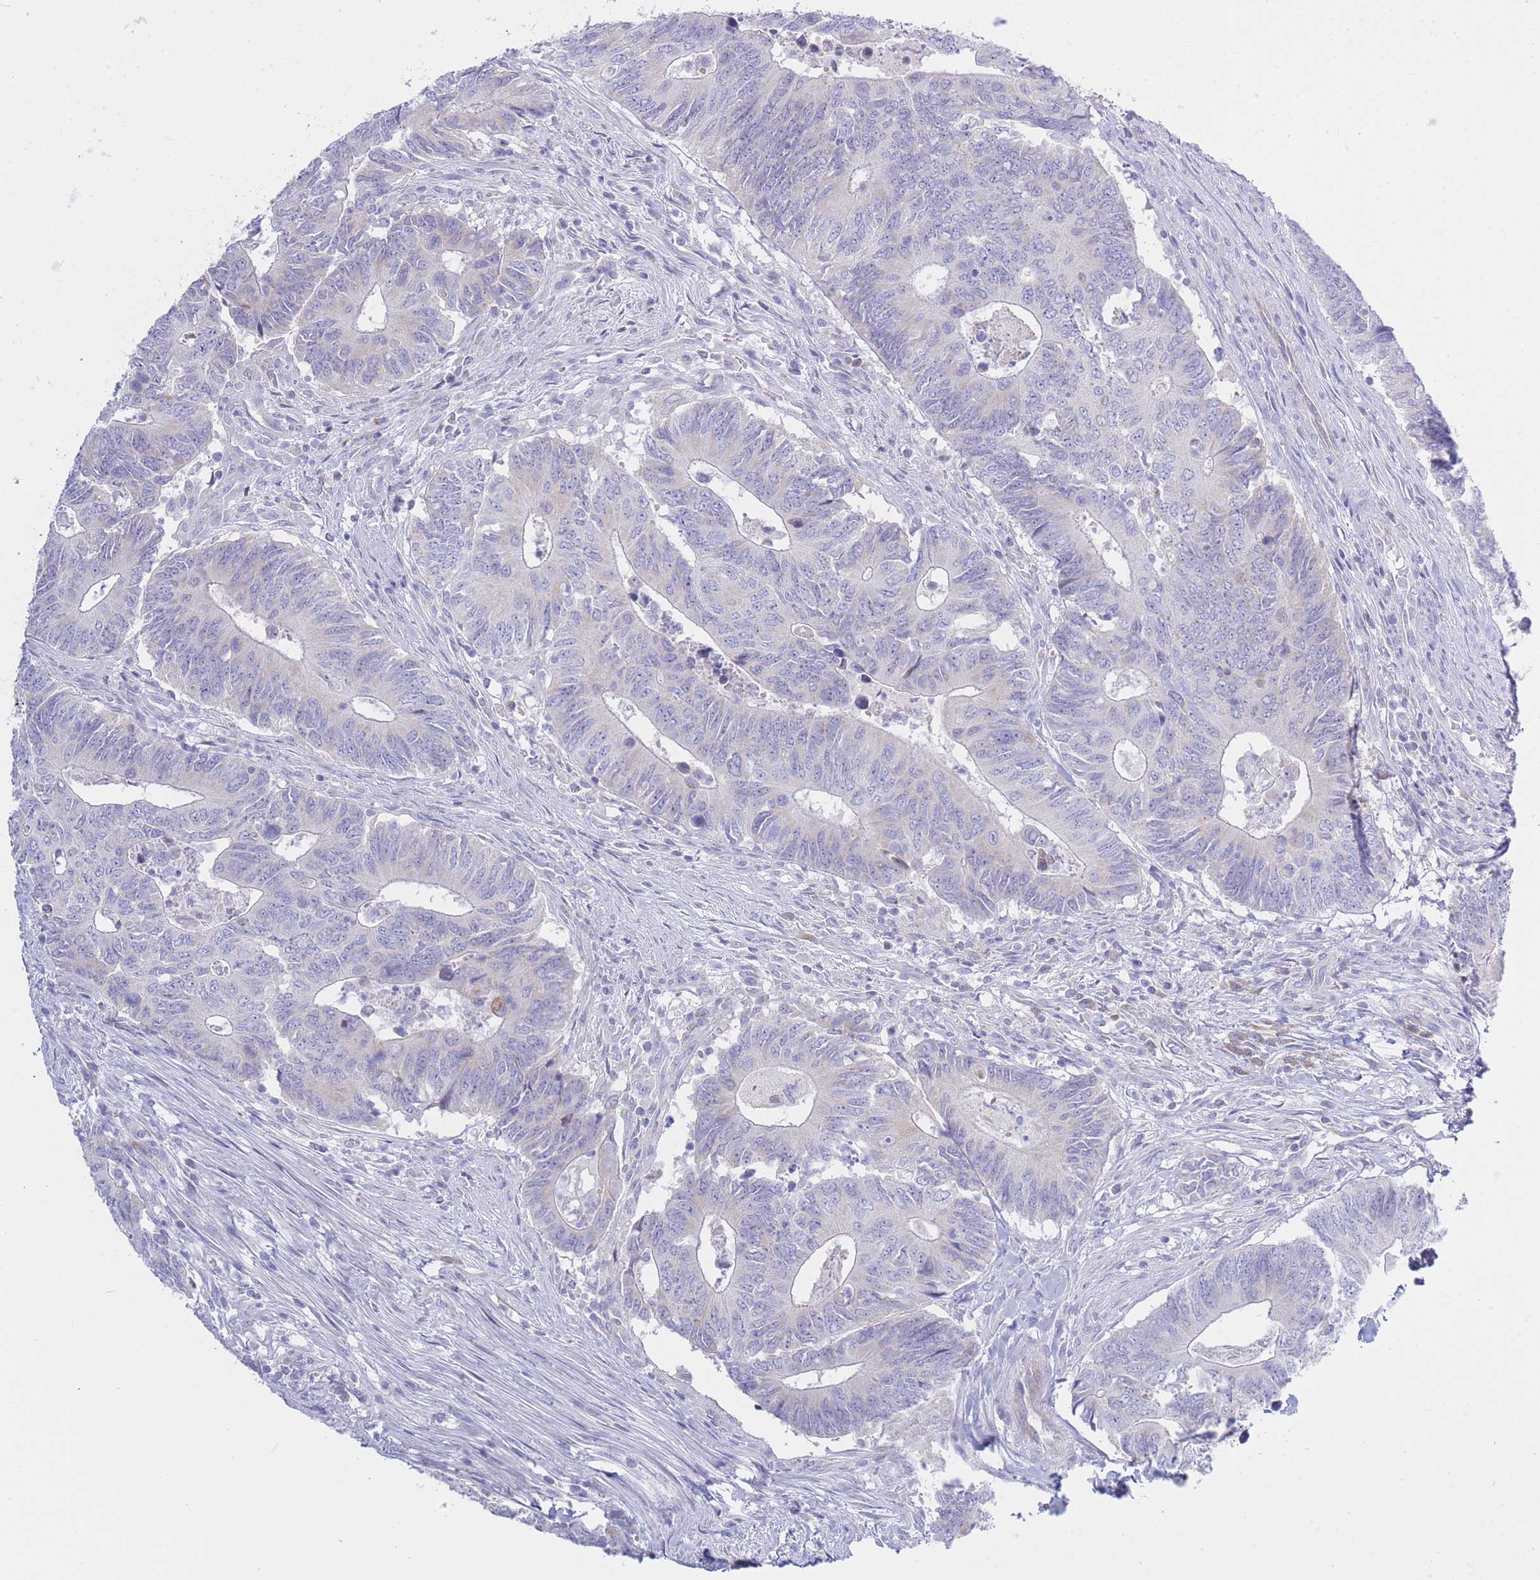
{"staining": {"intensity": "negative", "quantity": "none", "location": "none"}, "tissue": "colorectal cancer", "cell_type": "Tumor cells", "image_type": "cancer", "snomed": [{"axis": "morphology", "description": "Adenocarcinoma, NOS"}, {"axis": "topography", "description": "Colon"}], "caption": "Immunohistochemistry (IHC) histopathology image of neoplastic tissue: colorectal cancer (adenocarcinoma) stained with DAB demonstrates no significant protein expression in tumor cells. (Brightfield microscopy of DAB immunohistochemistry at high magnification).", "gene": "NANP", "patient": {"sex": "male", "age": 87}}